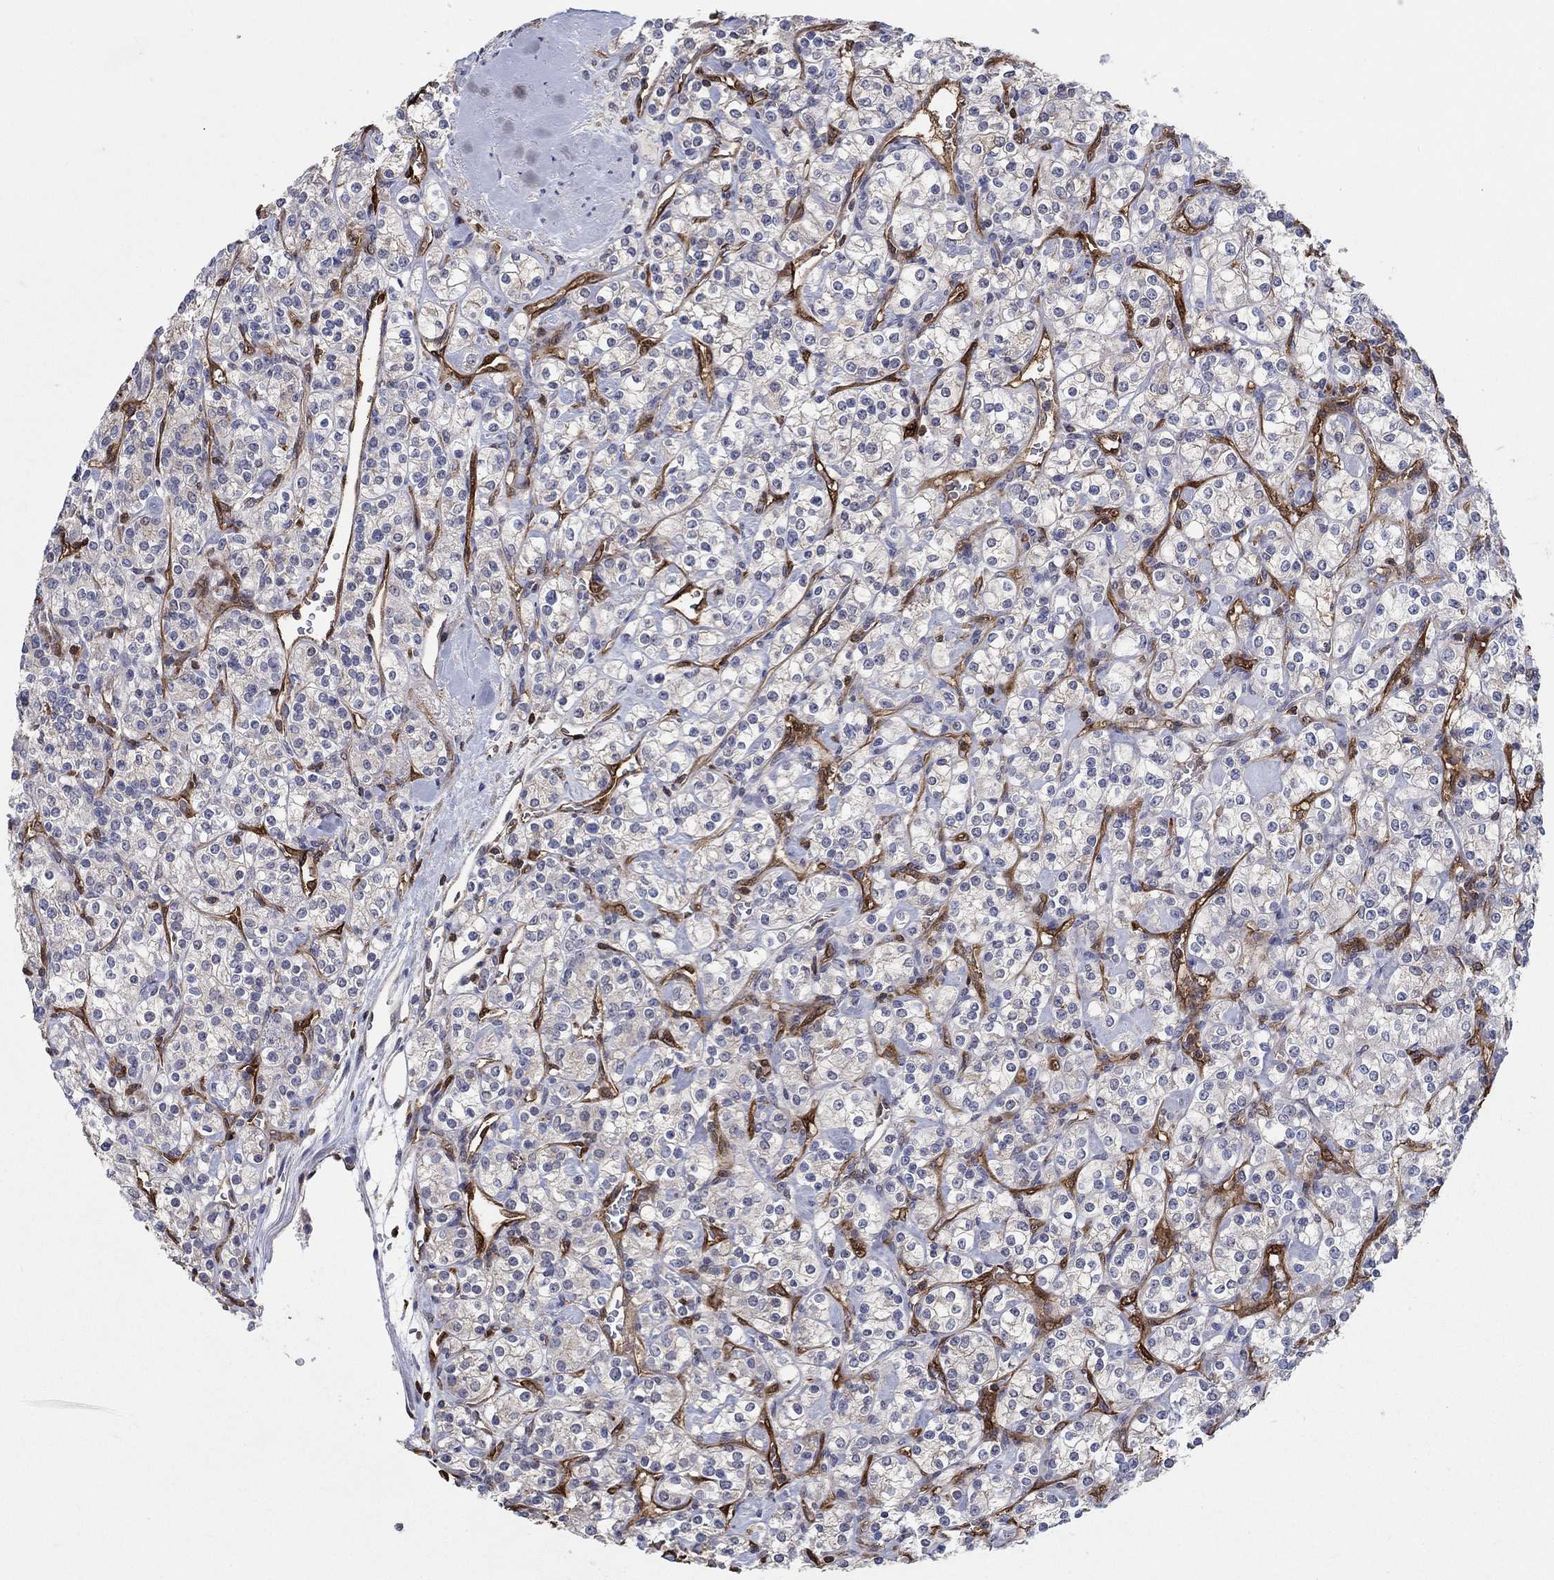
{"staining": {"intensity": "negative", "quantity": "none", "location": "none"}, "tissue": "renal cancer", "cell_type": "Tumor cells", "image_type": "cancer", "snomed": [{"axis": "morphology", "description": "Adenocarcinoma, NOS"}, {"axis": "topography", "description": "Kidney"}], "caption": "Renal cancer (adenocarcinoma) was stained to show a protein in brown. There is no significant expression in tumor cells.", "gene": "AGFG2", "patient": {"sex": "male", "age": 77}}